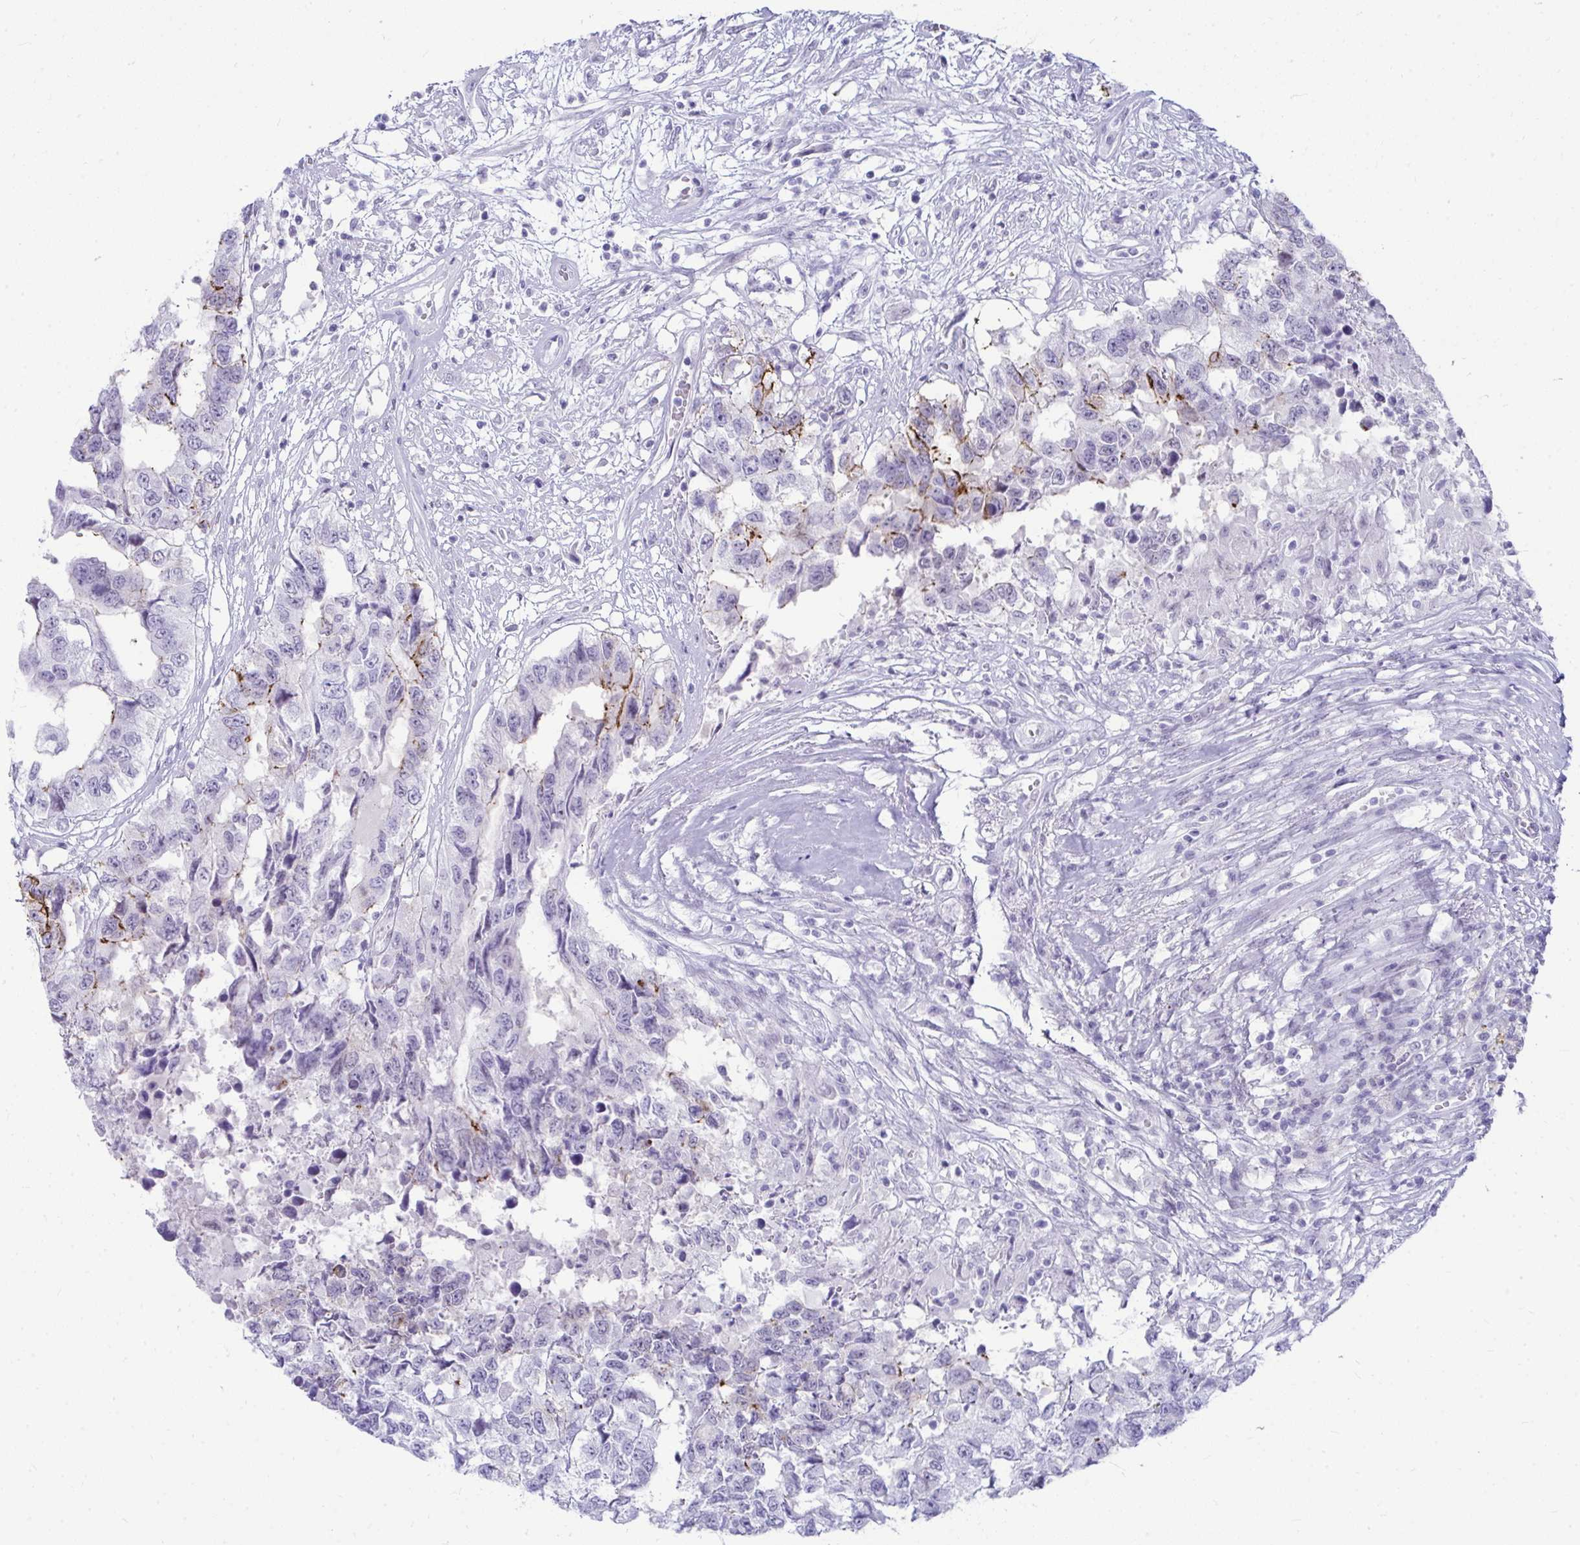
{"staining": {"intensity": "strong", "quantity": "<25%", "location": "cytoplasmic/membranous"}, "tissue": "testis cancer", "cell_type": "Tumor cells", "image_type": "cancer", "snomed": [{"axis": "morphology", "description": "Carcinoma, Embryonal, NOS"}, {"axis": "topography", "description": "Testis"}], "caption": "This image shows IHC staining of human testis cancer, with medium strong cytoplasmic/membranous staining in about <25% of tumor cells.", "gene": "OR5F1", "patient": {"sex": "male", "age": 83}}